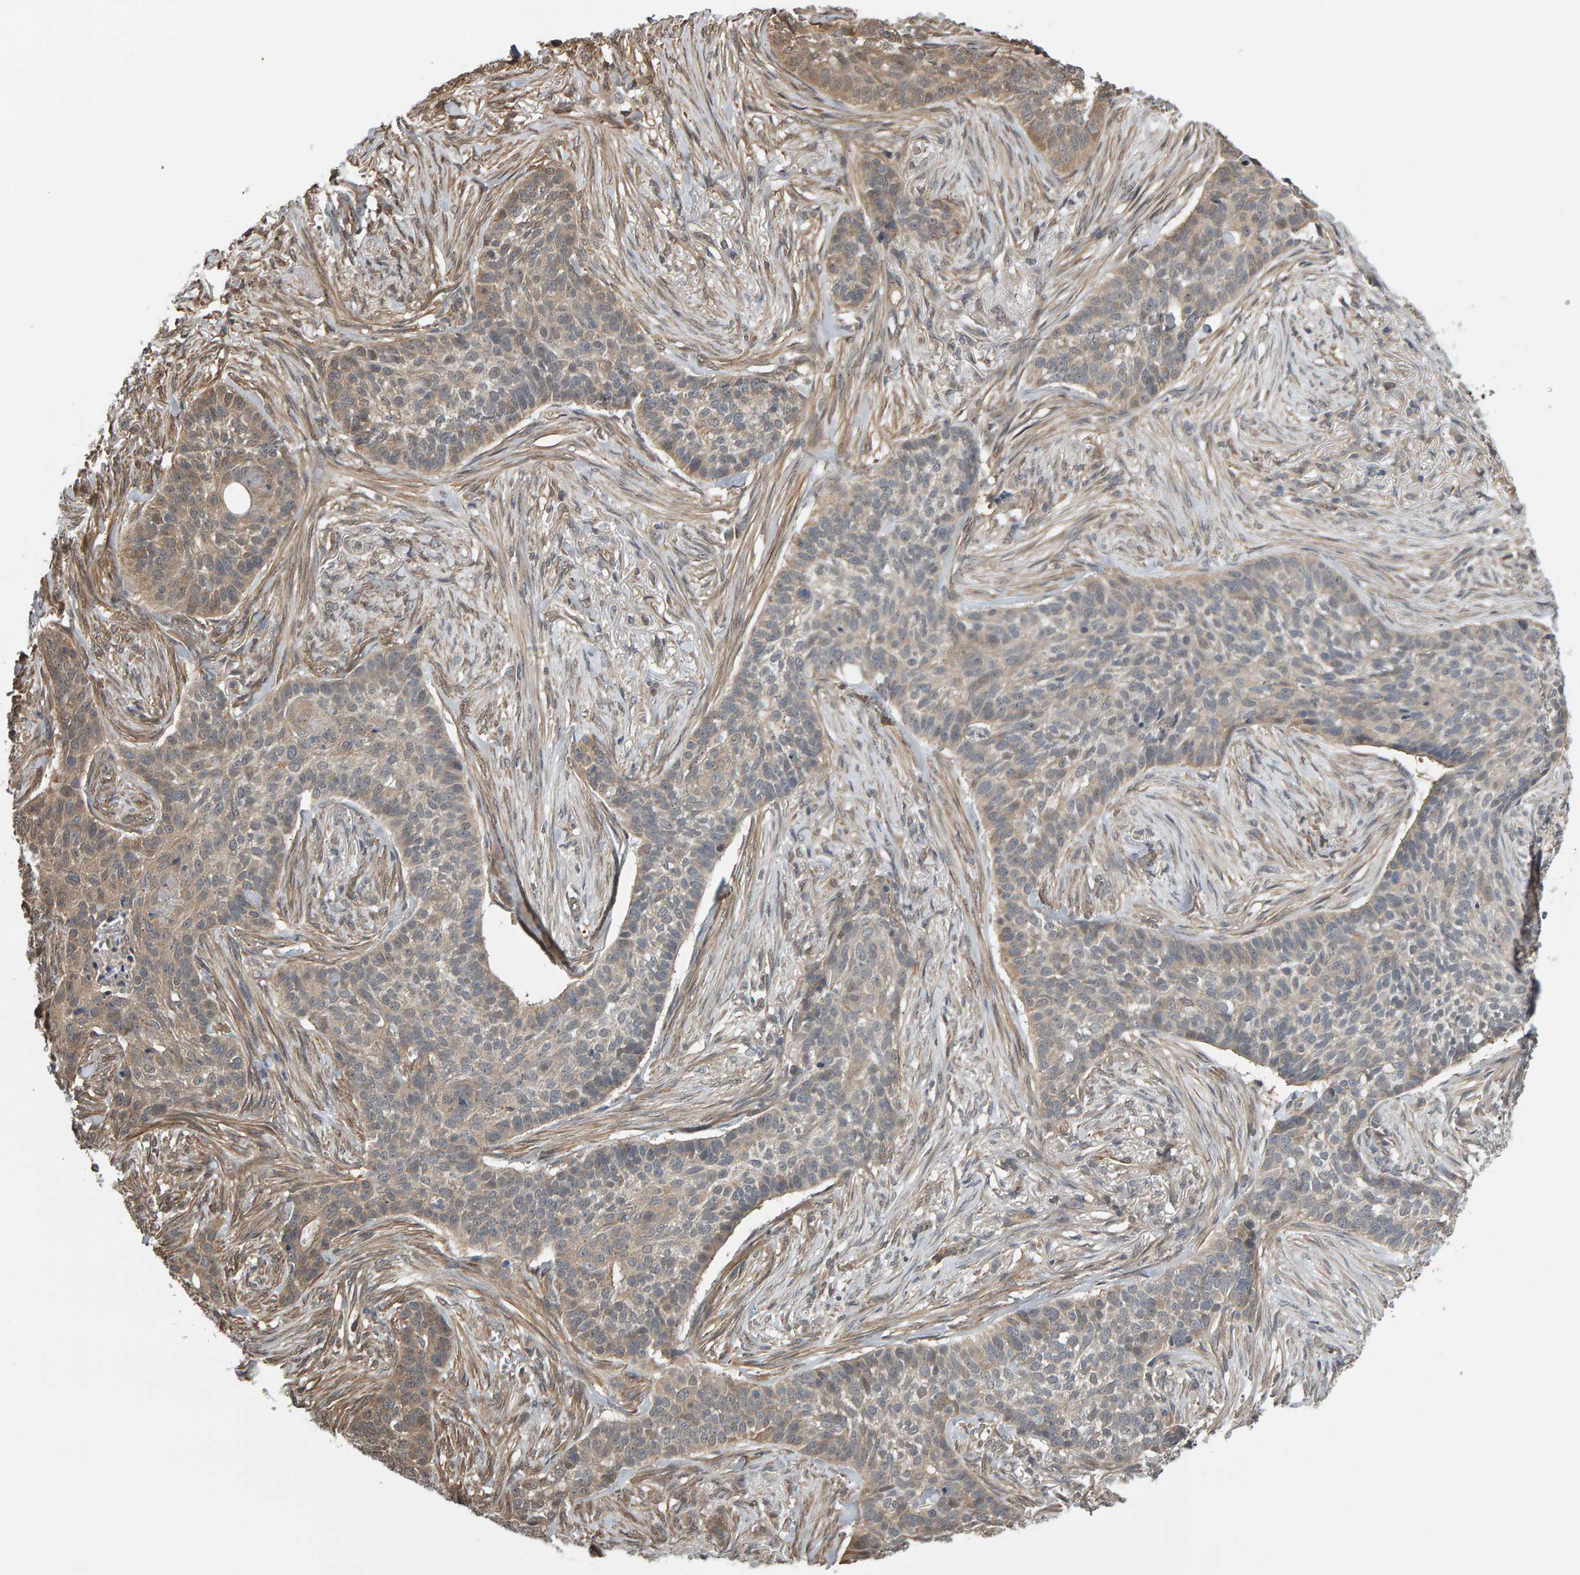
{"staining": {"intensity": "weak", "quantity": "25%-75%", "location": "cytoplasmic/membranous"}, "tissue": "skin cancer", "cell_type": "Tumor cells", "image_type": "cancer", "snomed": [{"axis": "morphology", "description": "Basal cell carcinoma"}, {"axis": "topography", "description": "Skin"}], "caption": "A photomicrograph of basal cell carcinoma (skin) stained for a protein demonstrates weak cytoplasmic/membranous brown staining in tumor cells.", "gene": "COASY", "patient": {"sex": "male", "age": 85}}